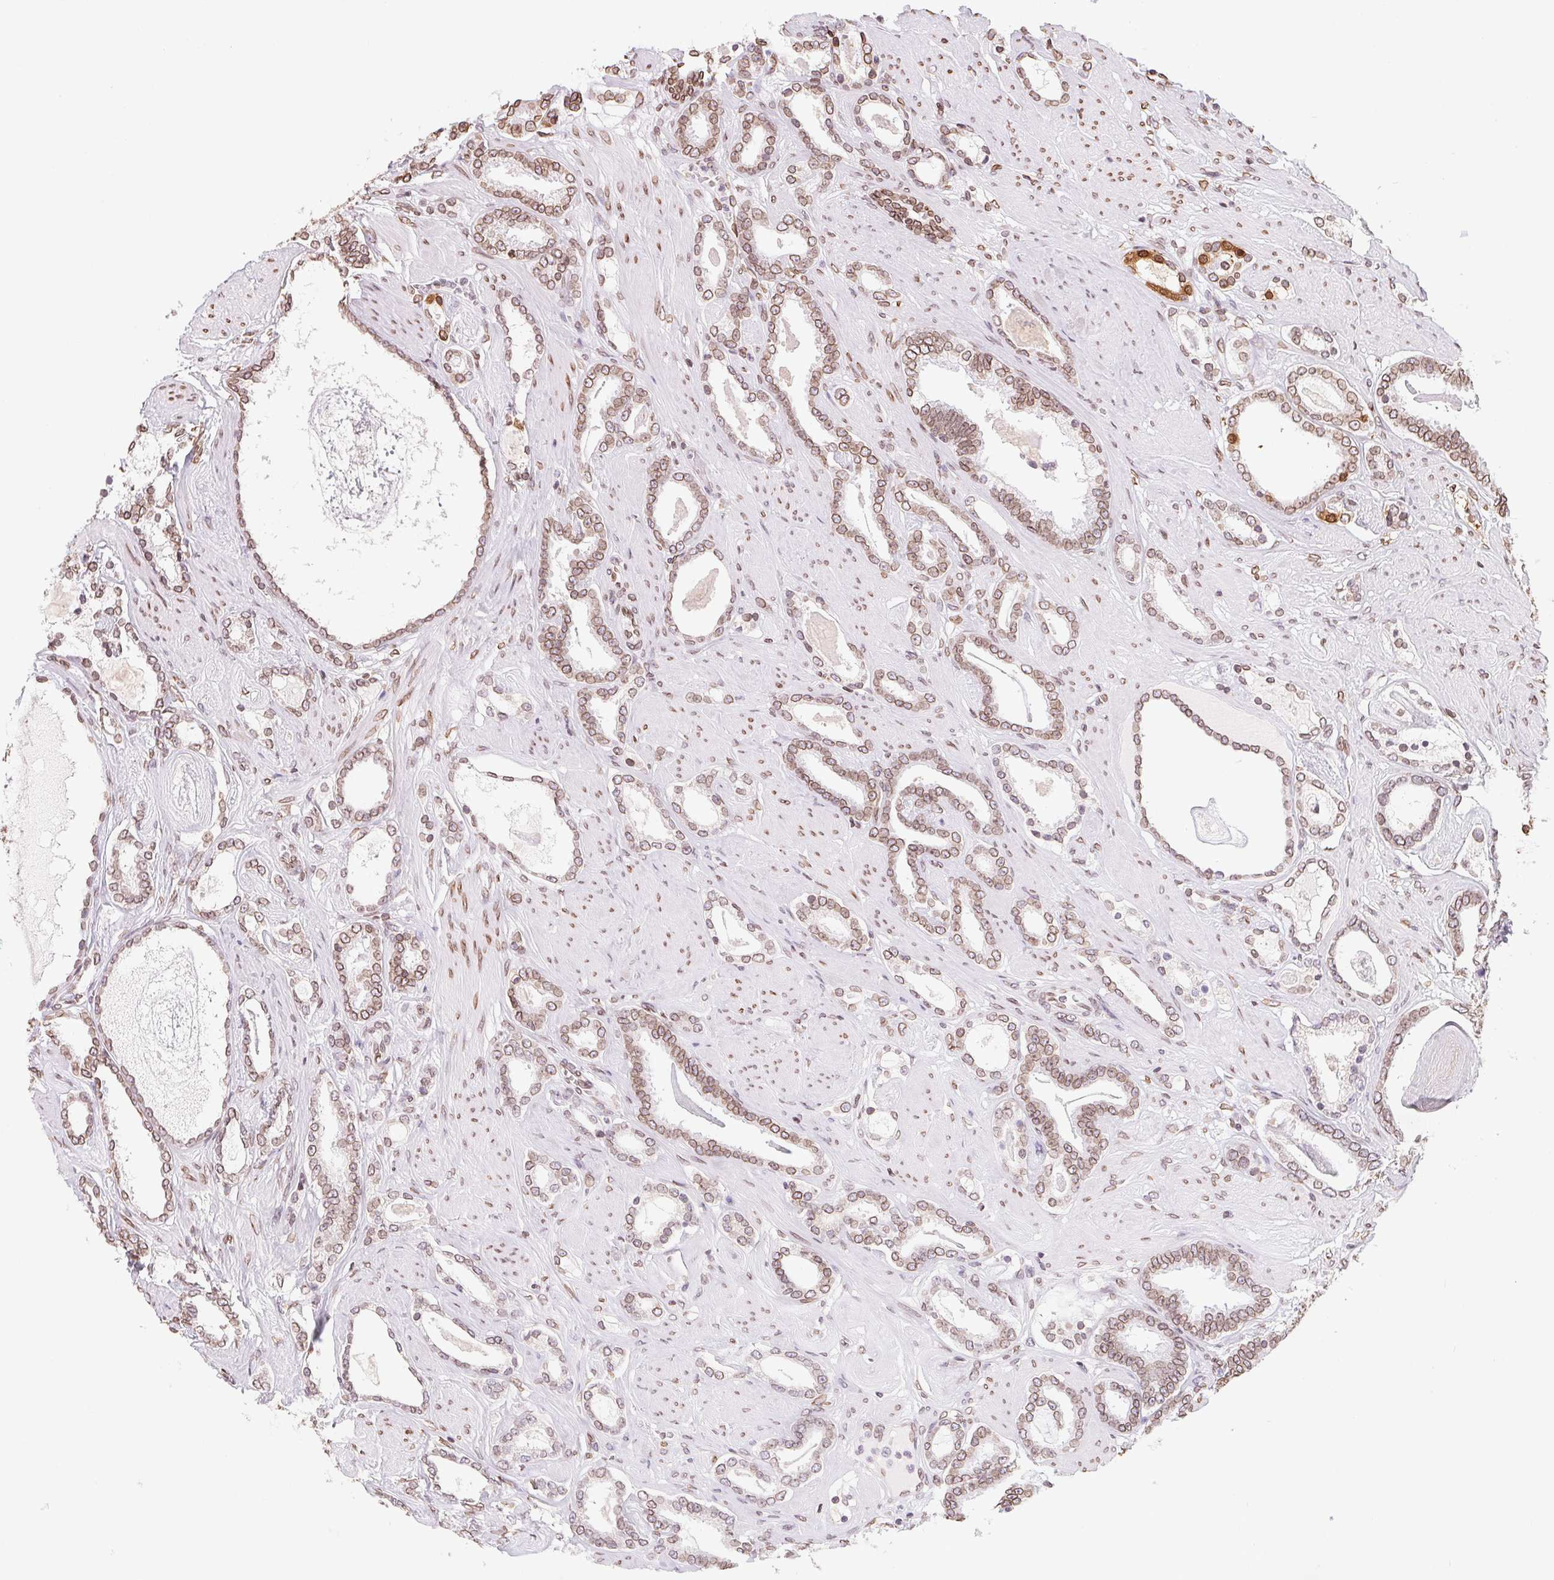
{"staining": {"intensity": "moderate", "quantity": ">75%", "location": "cytoplasmic/membranous,nuclear"}, "tissue": "prostate cancer", "cell_type": "Tumor cells", "image_type": "cancer", "snomed": [{"axis": "morphology", "description": "Adenocarcinoma, High grade"}, {"axis": "topography", "description": "Prostate"}], "caption": "Prostate cancer stained for a protein (brown) reveals moderate cytoplasmic/membranous and nuclear positive positivity in about >75% of tumor cells.", "gene": "LMNB2", "patient": {"sex": "male", "age": 63}}